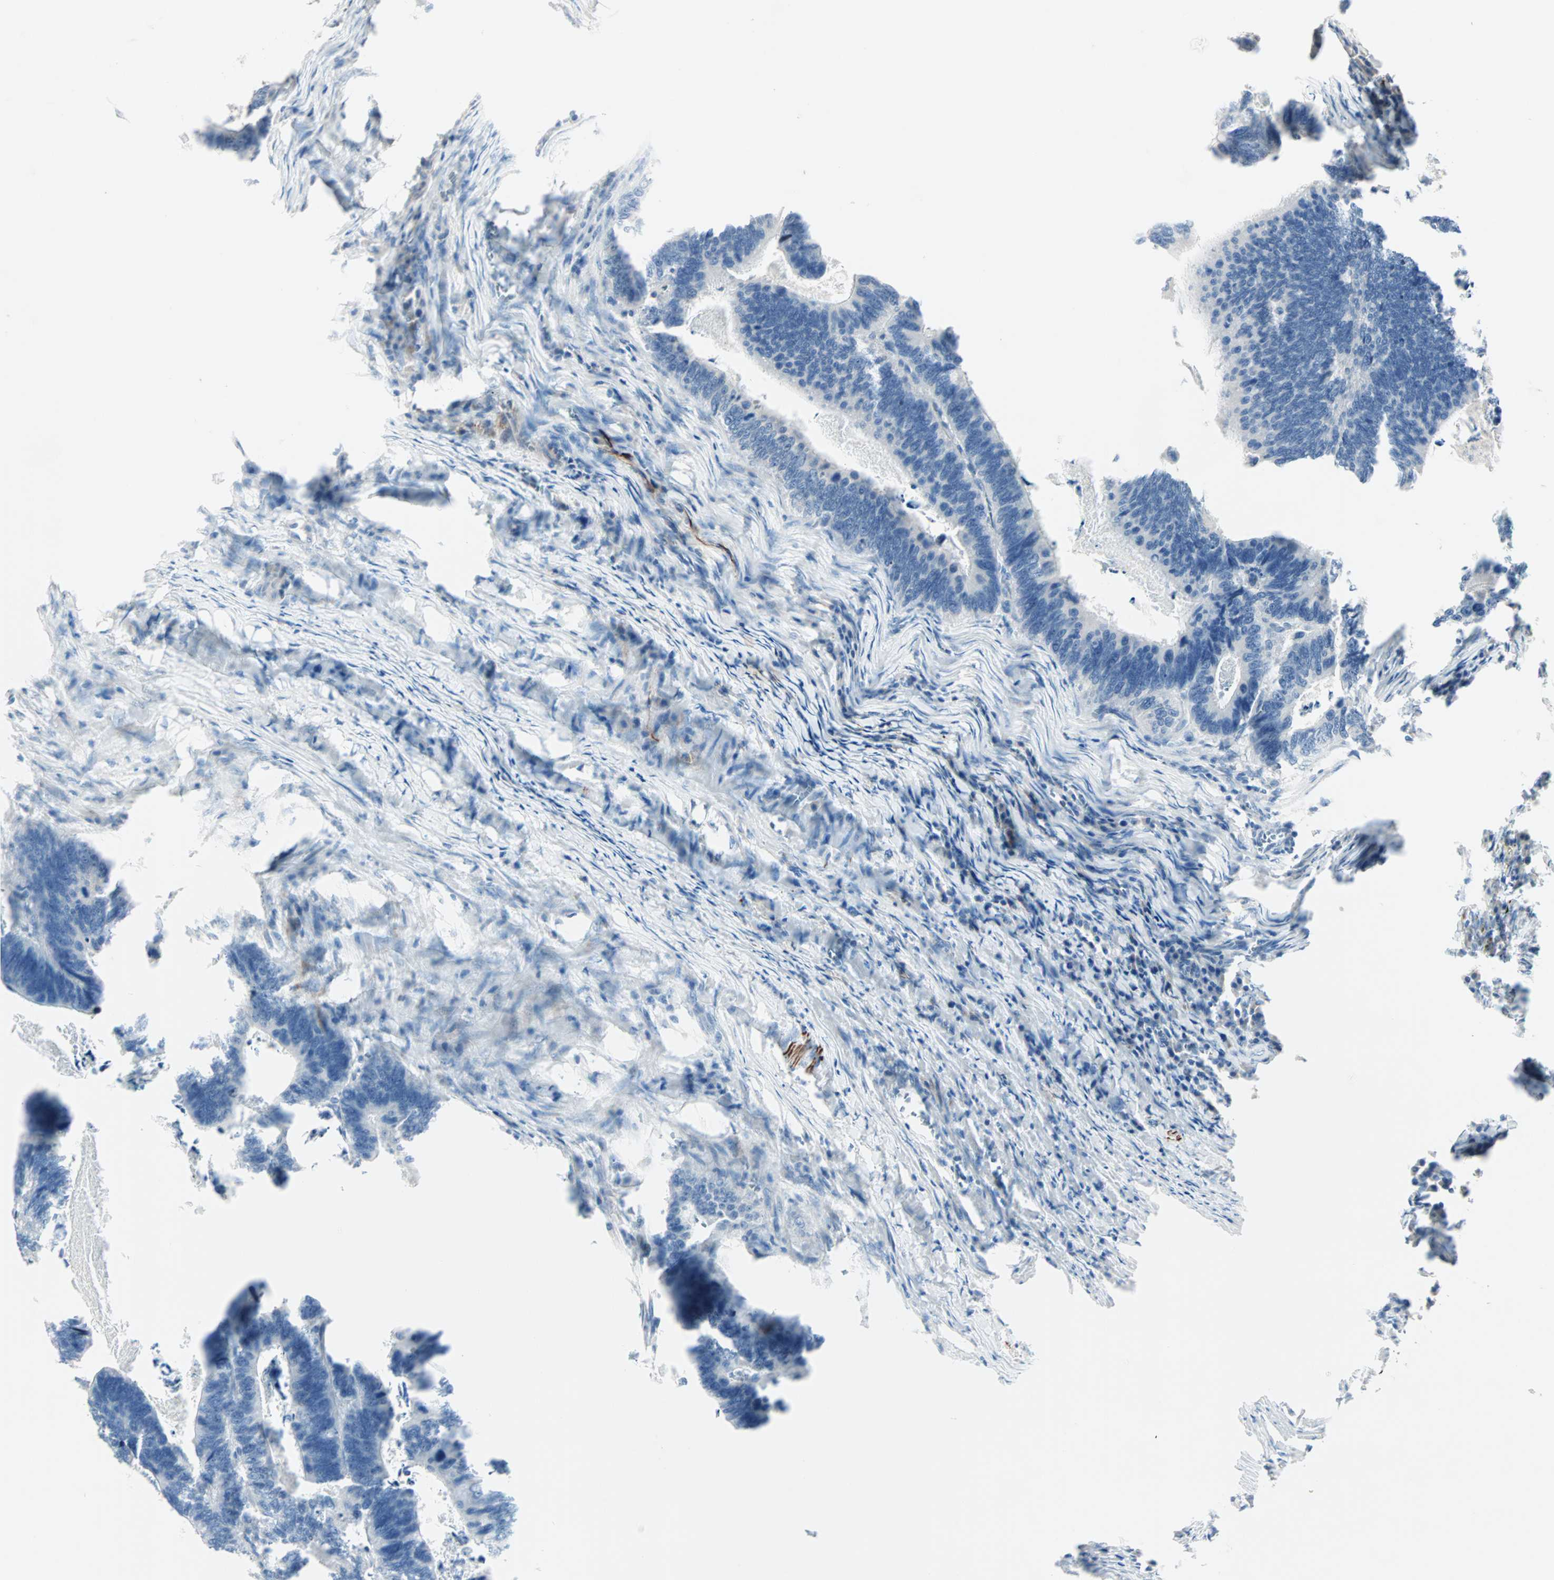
{"staining": {"intensity": "negative", "quantity": "none", "location": "none"}, "tissue": "colorectal cancer", "cell_type": "Tumor cells", "image_type": "cancer", "snomed": [{"axis": "morphology", "description": "Adenocarcinoma, NOS"}, {"axis": "topography", "description": "Colon"}], "caption": "Tumor cells show no significant positivity in colorectal adenocarcinoma.", "gene": "NEFH", "patient": {"sex": "male", "age": 72}}